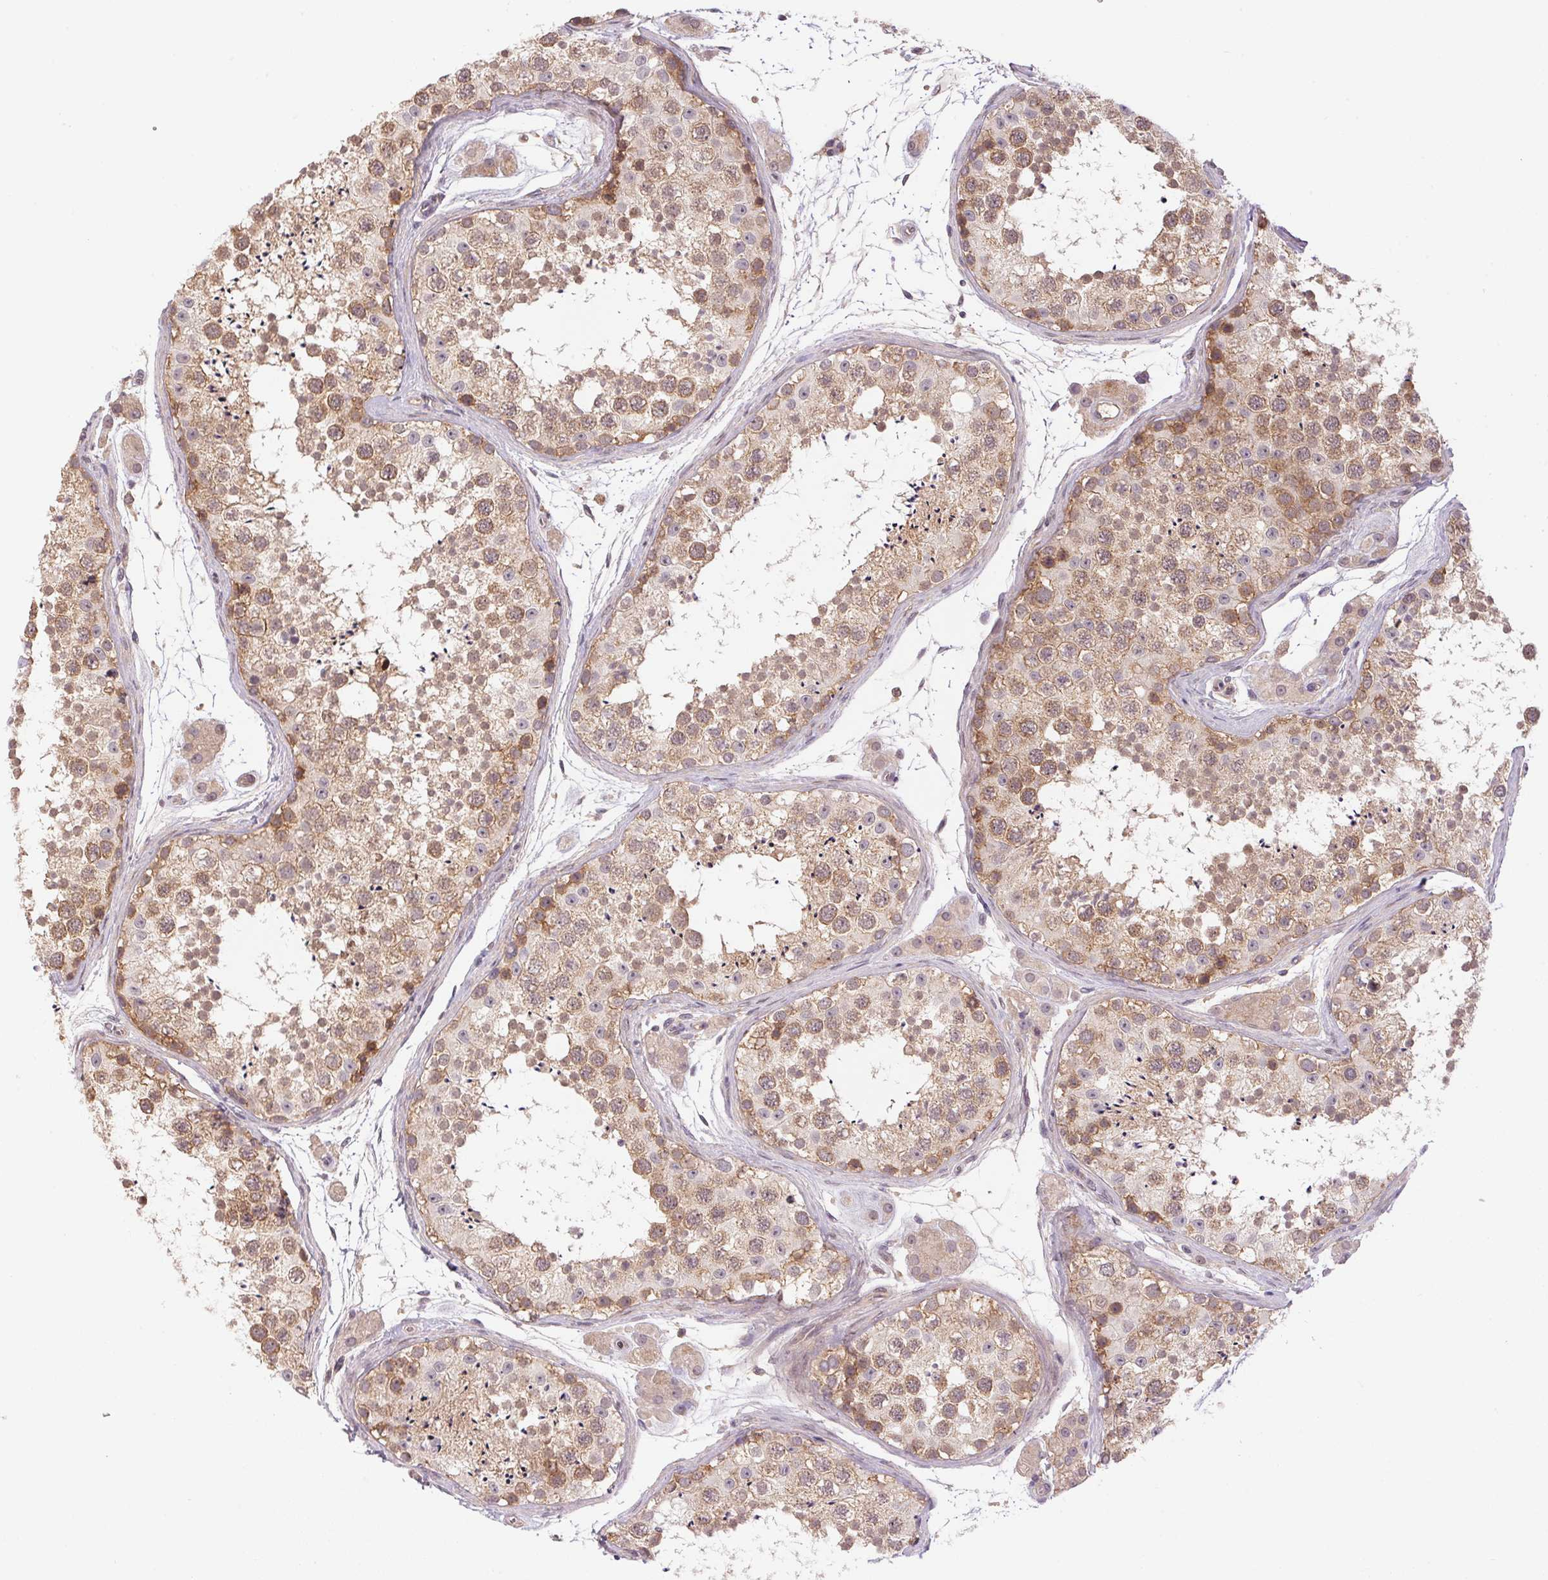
{"staining": {"intensity": "moderate", "quantity": ">75%", "location": "cytoplasmic/membranous"}, "tissue": "testis", "cell_type": "Cells in seminiferous ducts", "image_type": "normal", "snomed": [{"axis": "morphology", "description": "Normal tissue, NOS"}, {"axis": "topography", "description": "Testis"}], "caption": "Human testis stained with a brown dye exhibits moderate cytoplasmic/membranous positive staining in approximately >75% of cells in seminiferous ducts.", "gene": "BNIP5", "patient": {"sex": "male", "age": 41}}